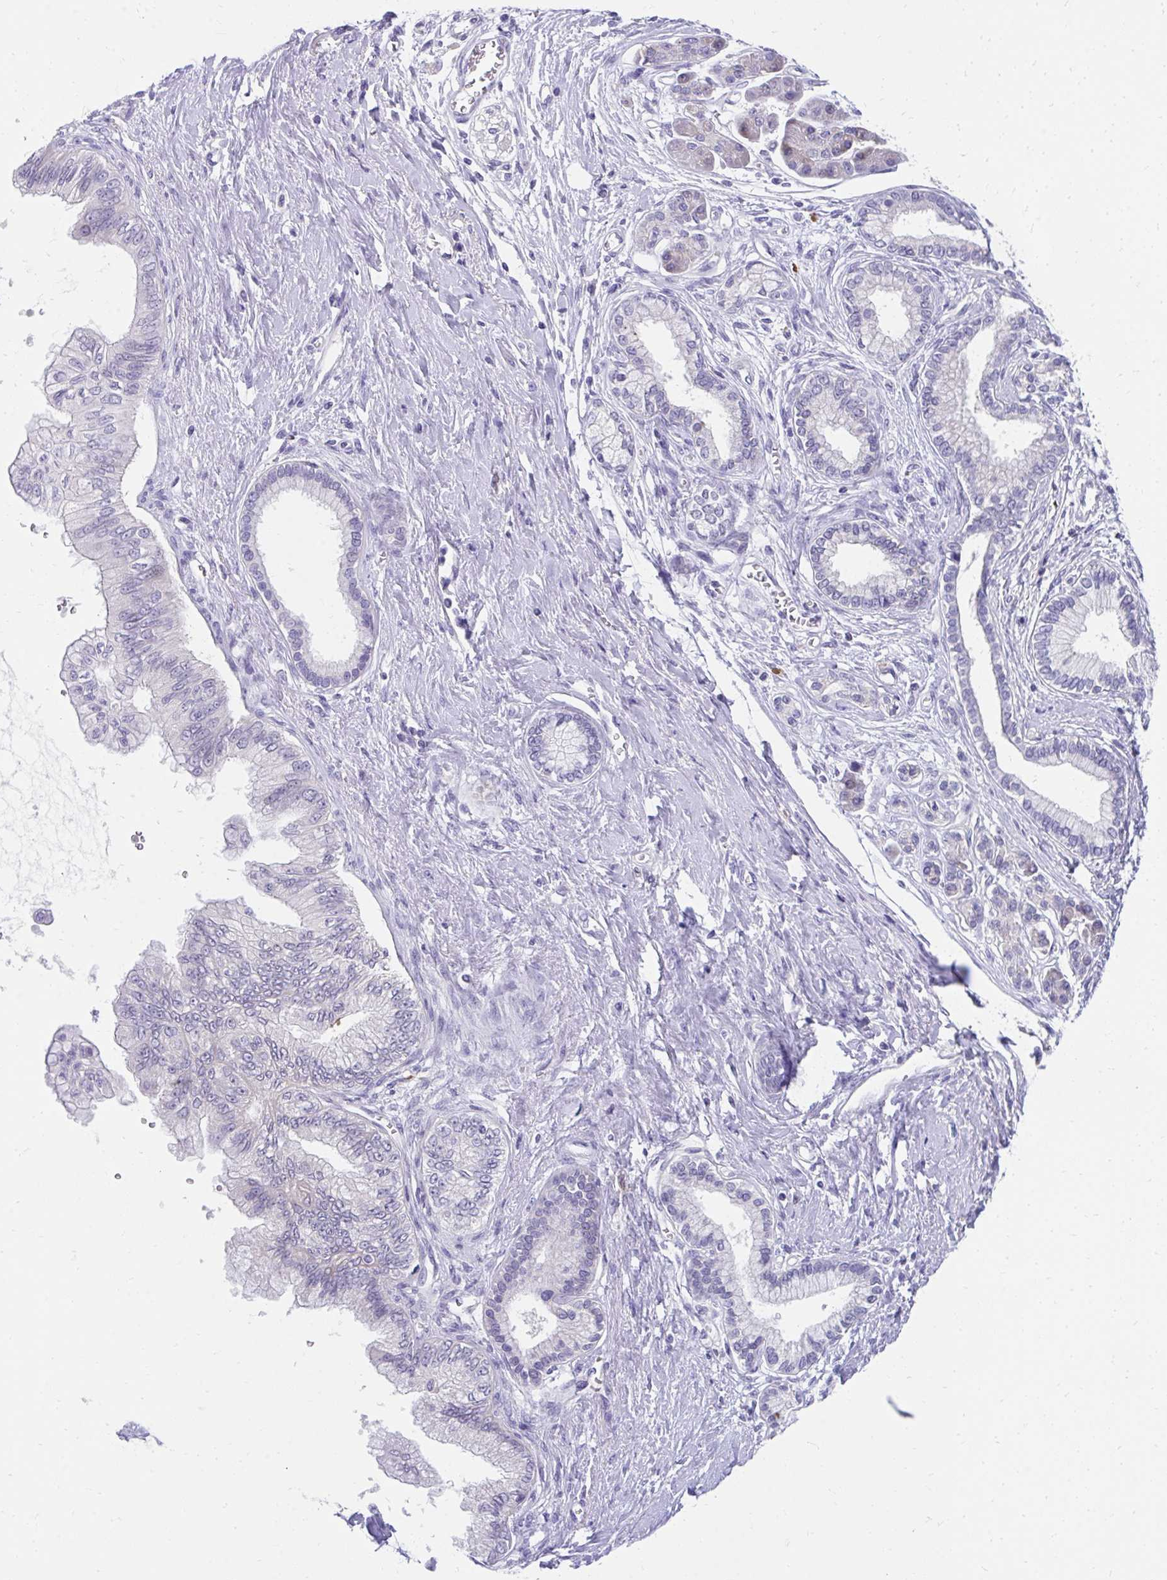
{"staining": {"intensity": "negative", "quantity": "none", "location": "none"}, "tissue": "pancreatic cancer", "cell_type": "Tumor cells", "image_type": "cancer", "snomed": [{"axis": "morphology", "description": "Adenocarcinoma, NOS"}, {"axis": "topography", "description": "Pancreas"}], "caption": "An image of pancreatic adenocarcinoma stained for a protein displays no brown staining in tumor cells.", "gene": "SLAMF7", "patient": {"sex": "female", "age": 77}}